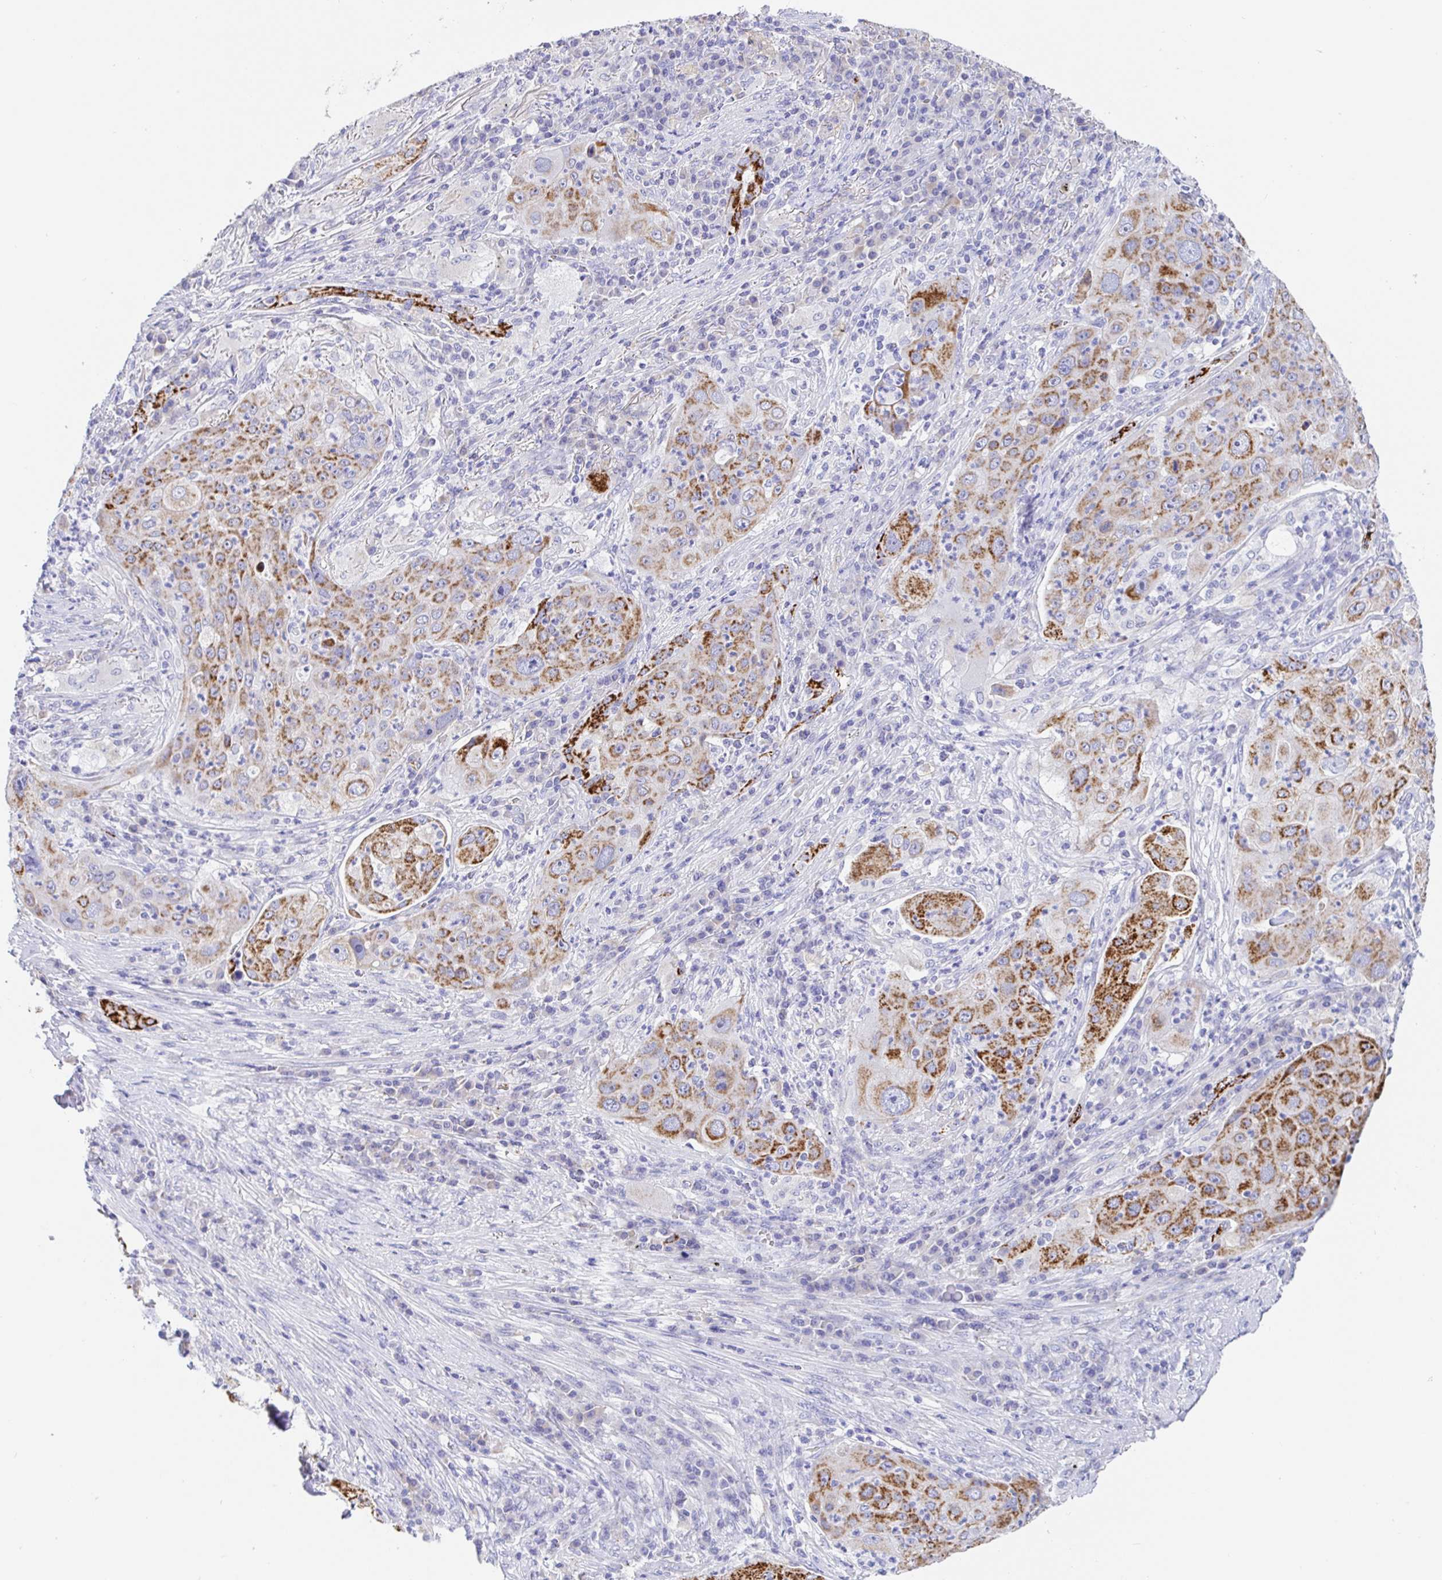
{"staining": {"intensity": "moderate", "quantity": ">75%", "location": "cytoplasmic/membranous"}, "tissue": "lung cancer", "cell_type": "Tumor cells", "image_type": "cancer", "snomed": [{"axis": "morphology", "description": "Squamous cell carcinoma, NOS"}, {"axis": "topography", "description": "Lung"}], "caption": "An image of human lung squamous cell carcinoma stained for a protein demonstrates moderate cytoplasmic/membranous brown staining in tumor cells. Immunohistochemistry (ihc) stains the protein of interest in brown and the nuclei are stained blue.", "gene": "MAOA", "patient": {"sex": "female", "age": 59}}